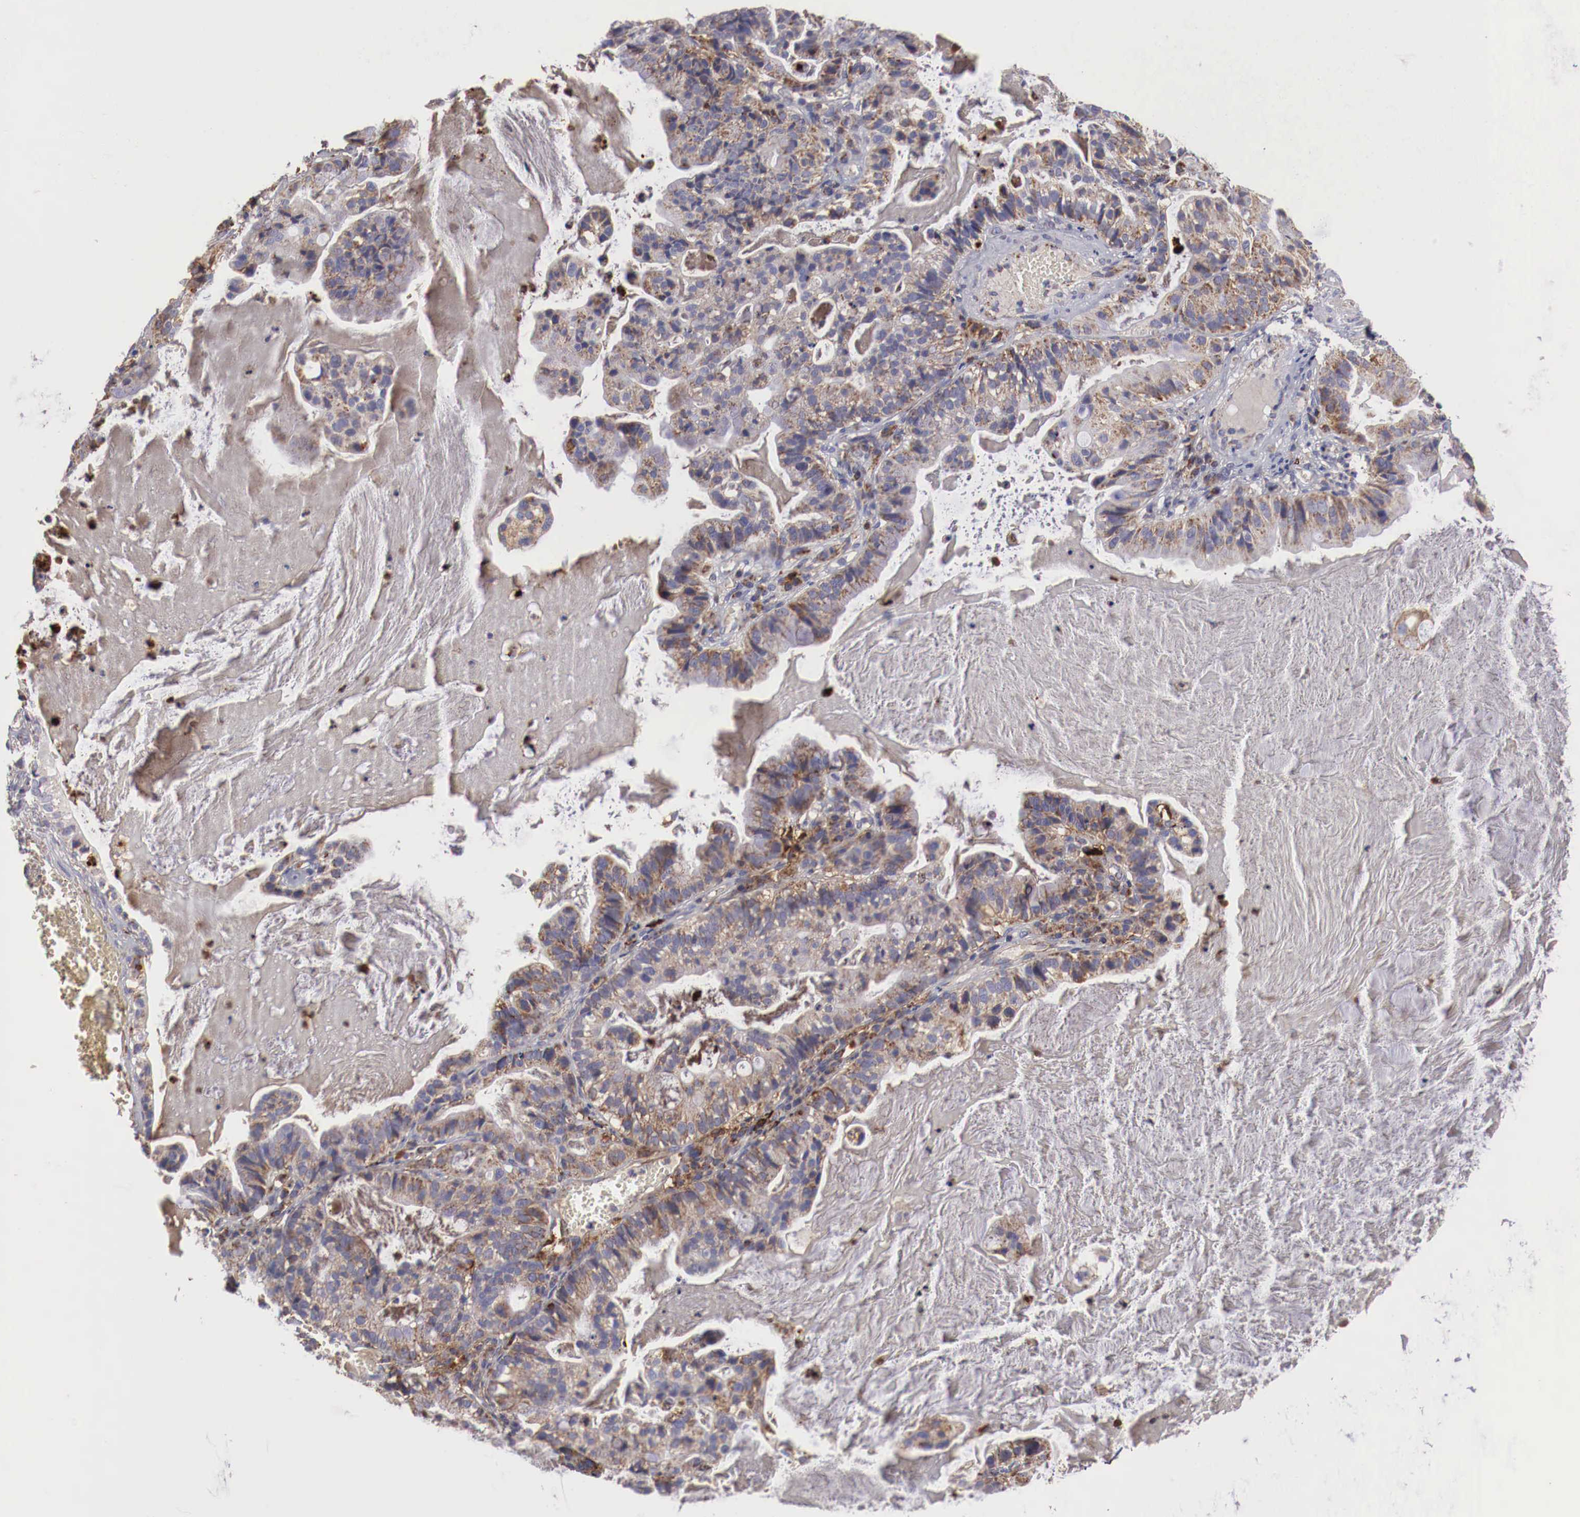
{"staining": {"intensity": "moderate", "quantity": ">75%", "location": "cytoplasmic/membranous"}, "tissue": "cervical cancer", "cell_type": "Tumor cells", "image_type": "cancer", "snomed": [{"axis": "morphology", "description": "Adenocarcinoma, NOS"}, {"axis": "topography", "description": "Cervix"}], "caption": "DAB immunohistochemical staining of adenocarcinoma (cervical) demonstrates moderate cytoplasmic/membranous protein staining in about >75% of tumor cells.", "gene": "XPNPEP3", "patient": {"sex": "female", "age": 41}}